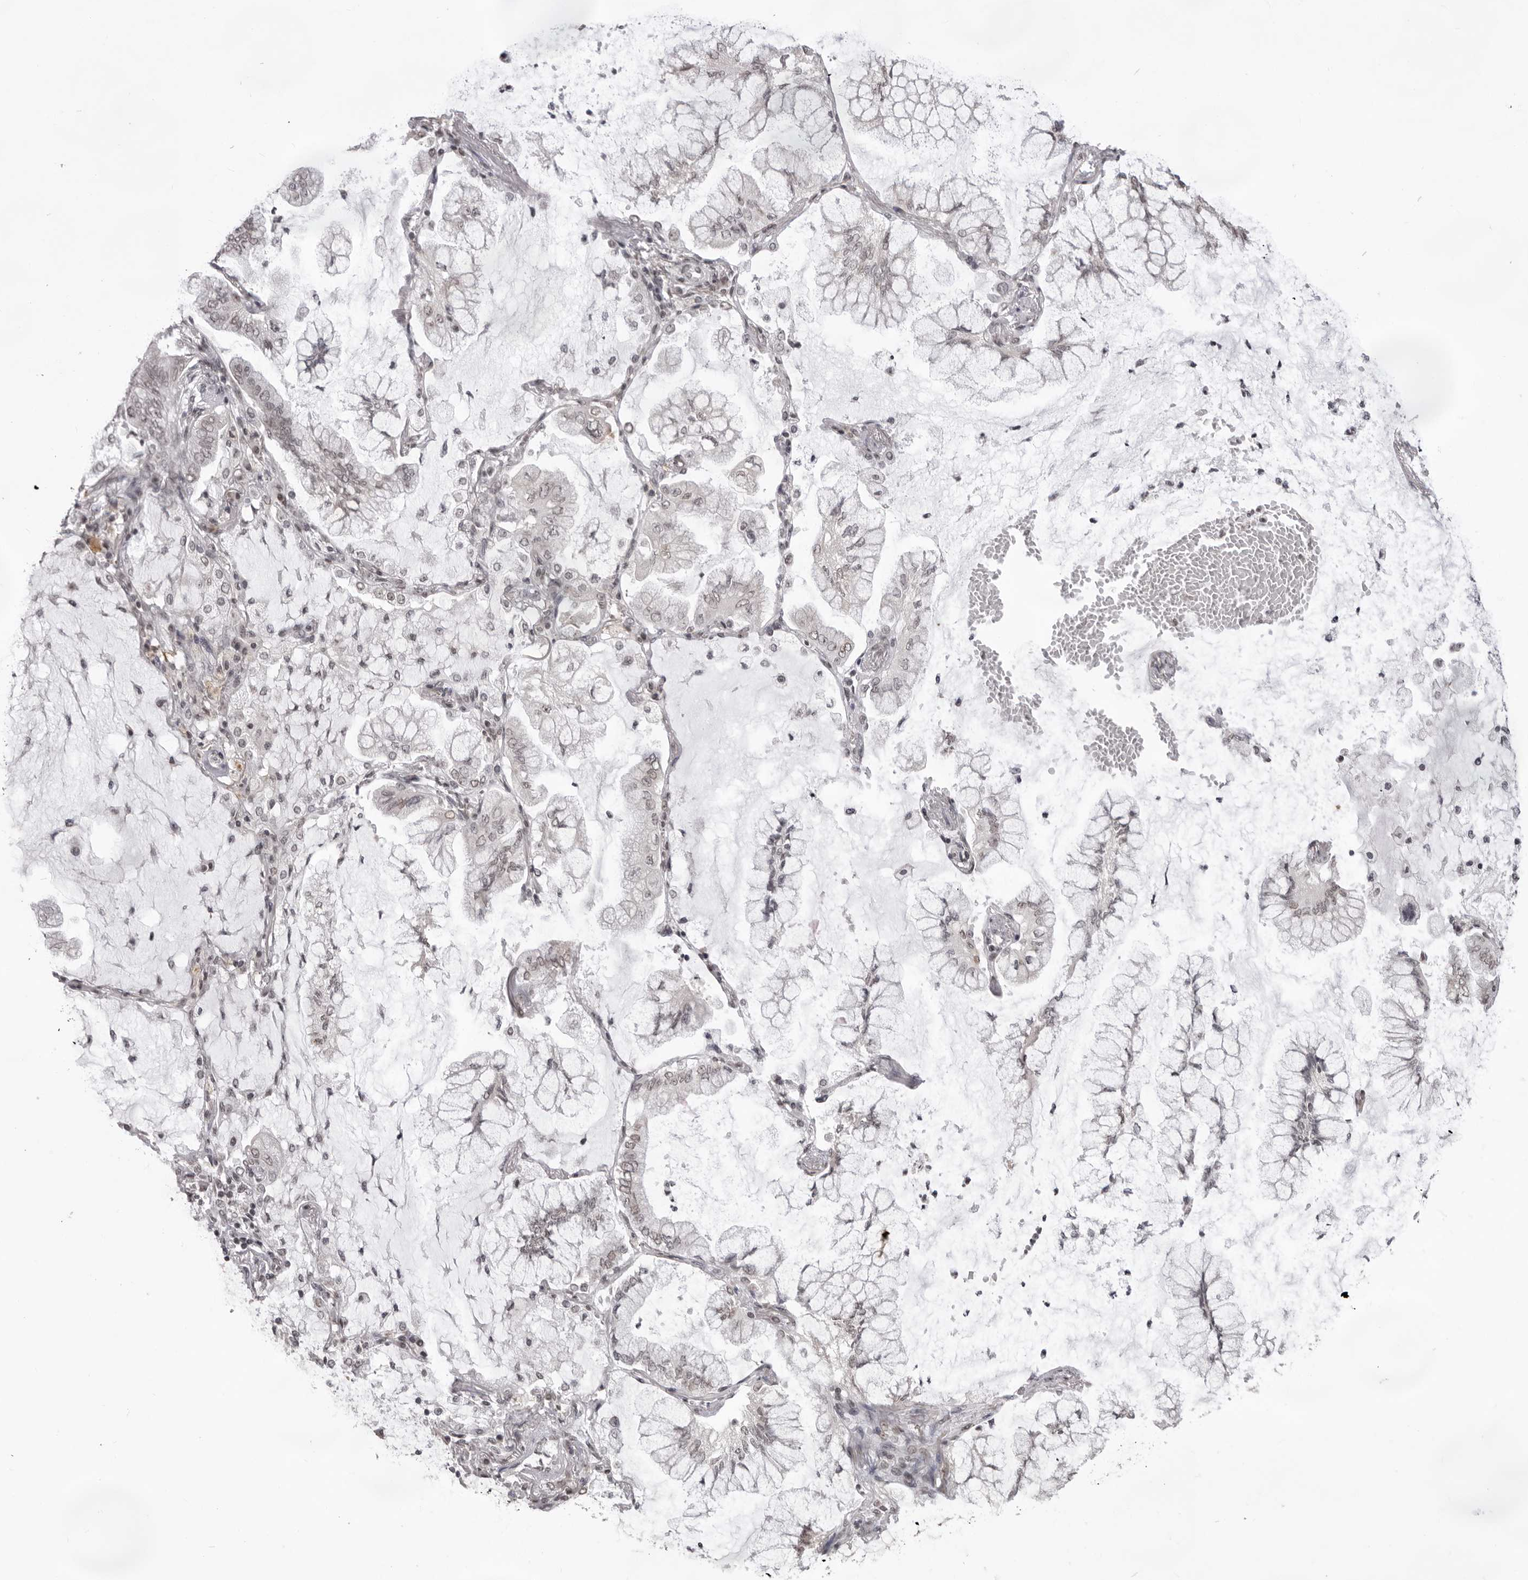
{"staining": {"intensity": "negative", "quantity": "none", "location": "none"}, "tissue": "lung cancer", "cell_type": "Tumor cells", "image_type": "cancer", "snomed": [{"axis": "morphology", "description": "Adenocarcinoma, NOS"}, {"axis": "topography", "description": "Lung"}], "caption": "Lung cancer was stained to show a protein in brown. There is no significant expression in tumor cells.", "gene": "NTM", "patient": {"sex": "female", "age": 70}}